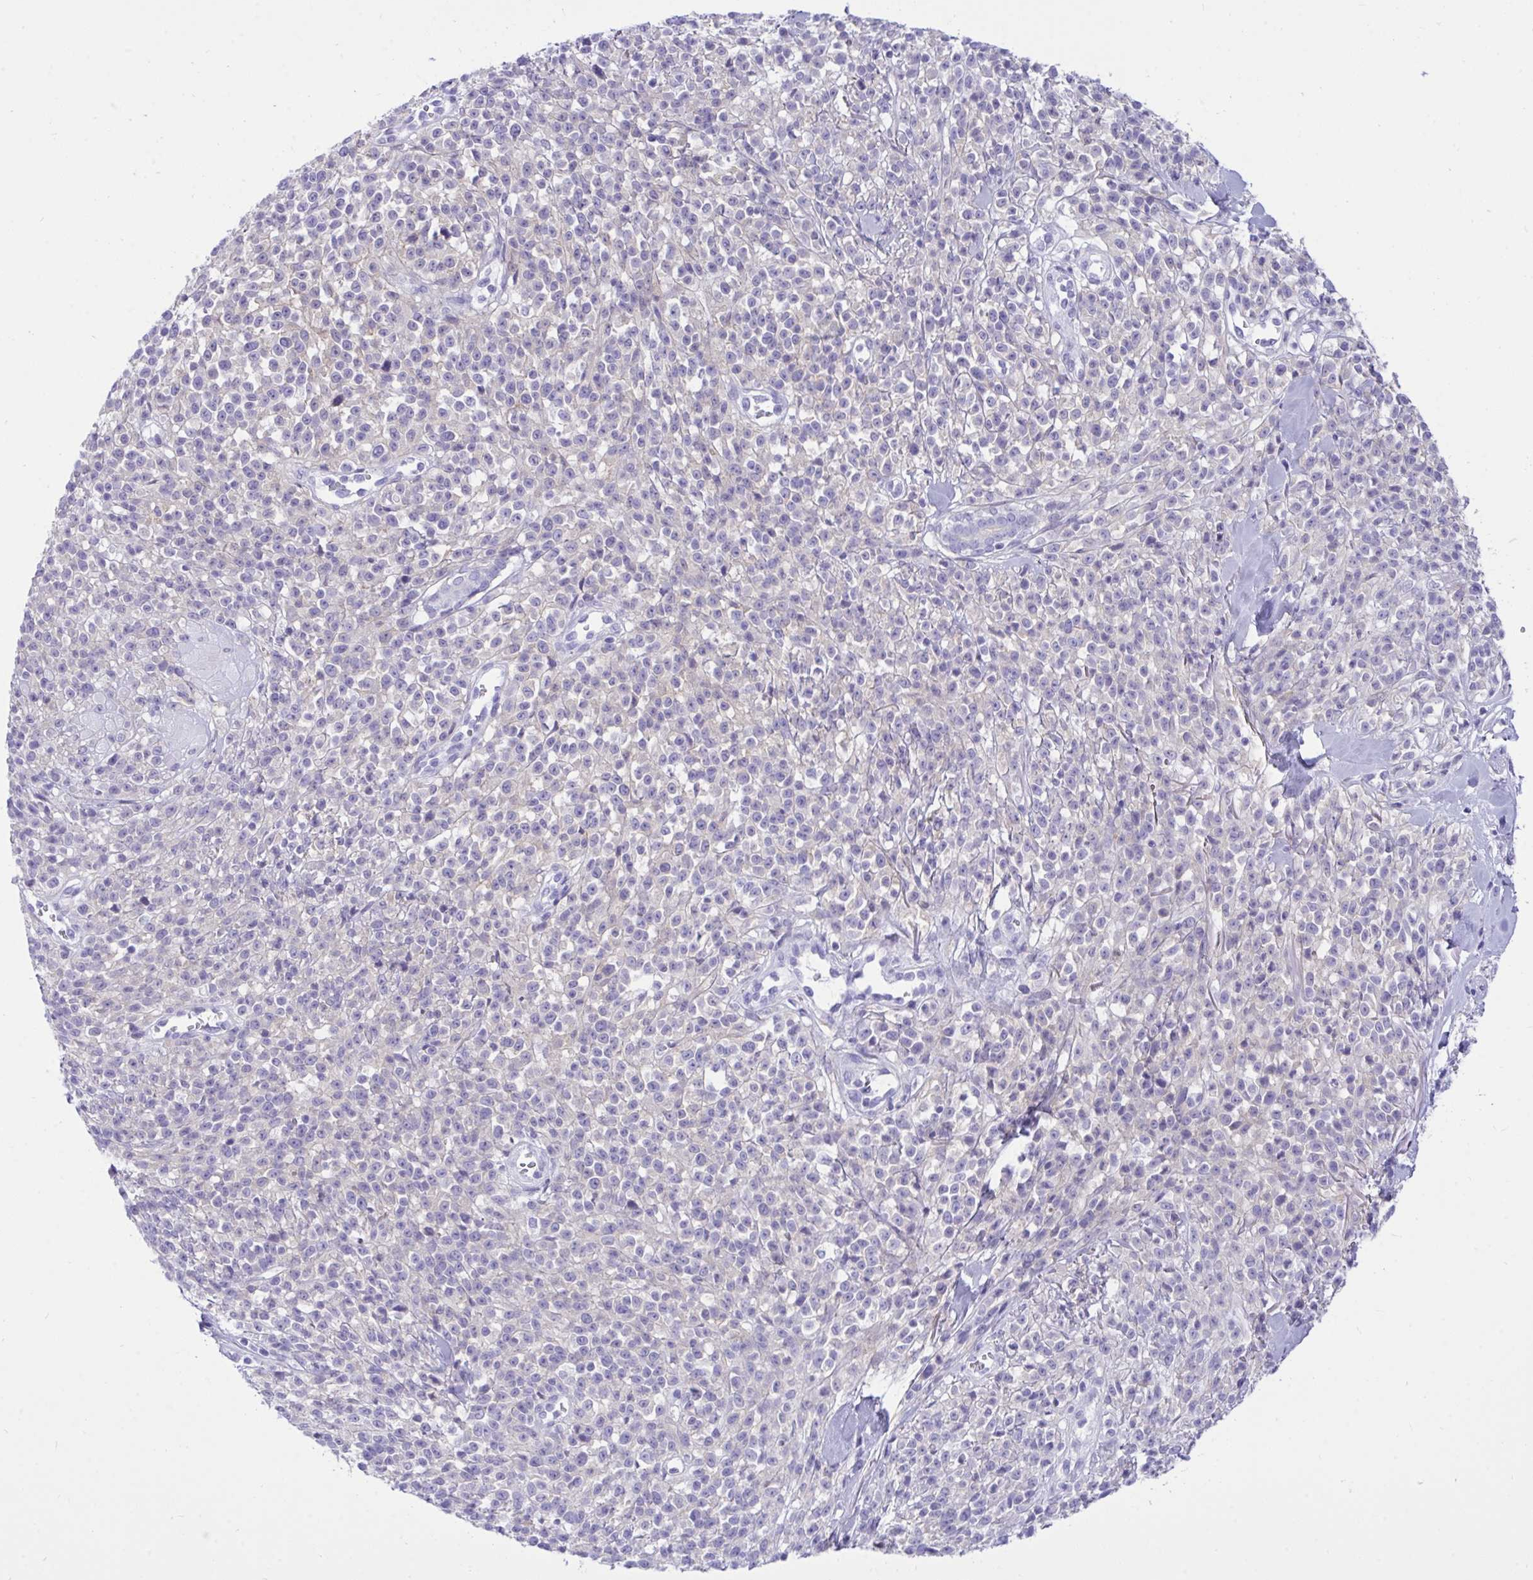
{"staining": {"intensity": "negative", "quantity": "none", "location": "none"}, "tissue": "melanoma", "cell_type": "Tumor cells", "image_type": "cancer", "snomed": [{"axis": "morphology", "description": "Malignant melanoma, NOS"}, {"axis": "topography", "description": "Skin"}, {"axis": "topography", "description": "Skin of trunk"}], "caption": "This histopathology image is of melanoma stained with immunohistochemistry to label a protein in brown with the nuclei are counter-stained blue. There is no expression in tumor cells. (DAB IHC with hematoxylin counter stain).", "gene": "TLN2", "patient": {"sex": "male", "age": 74}}